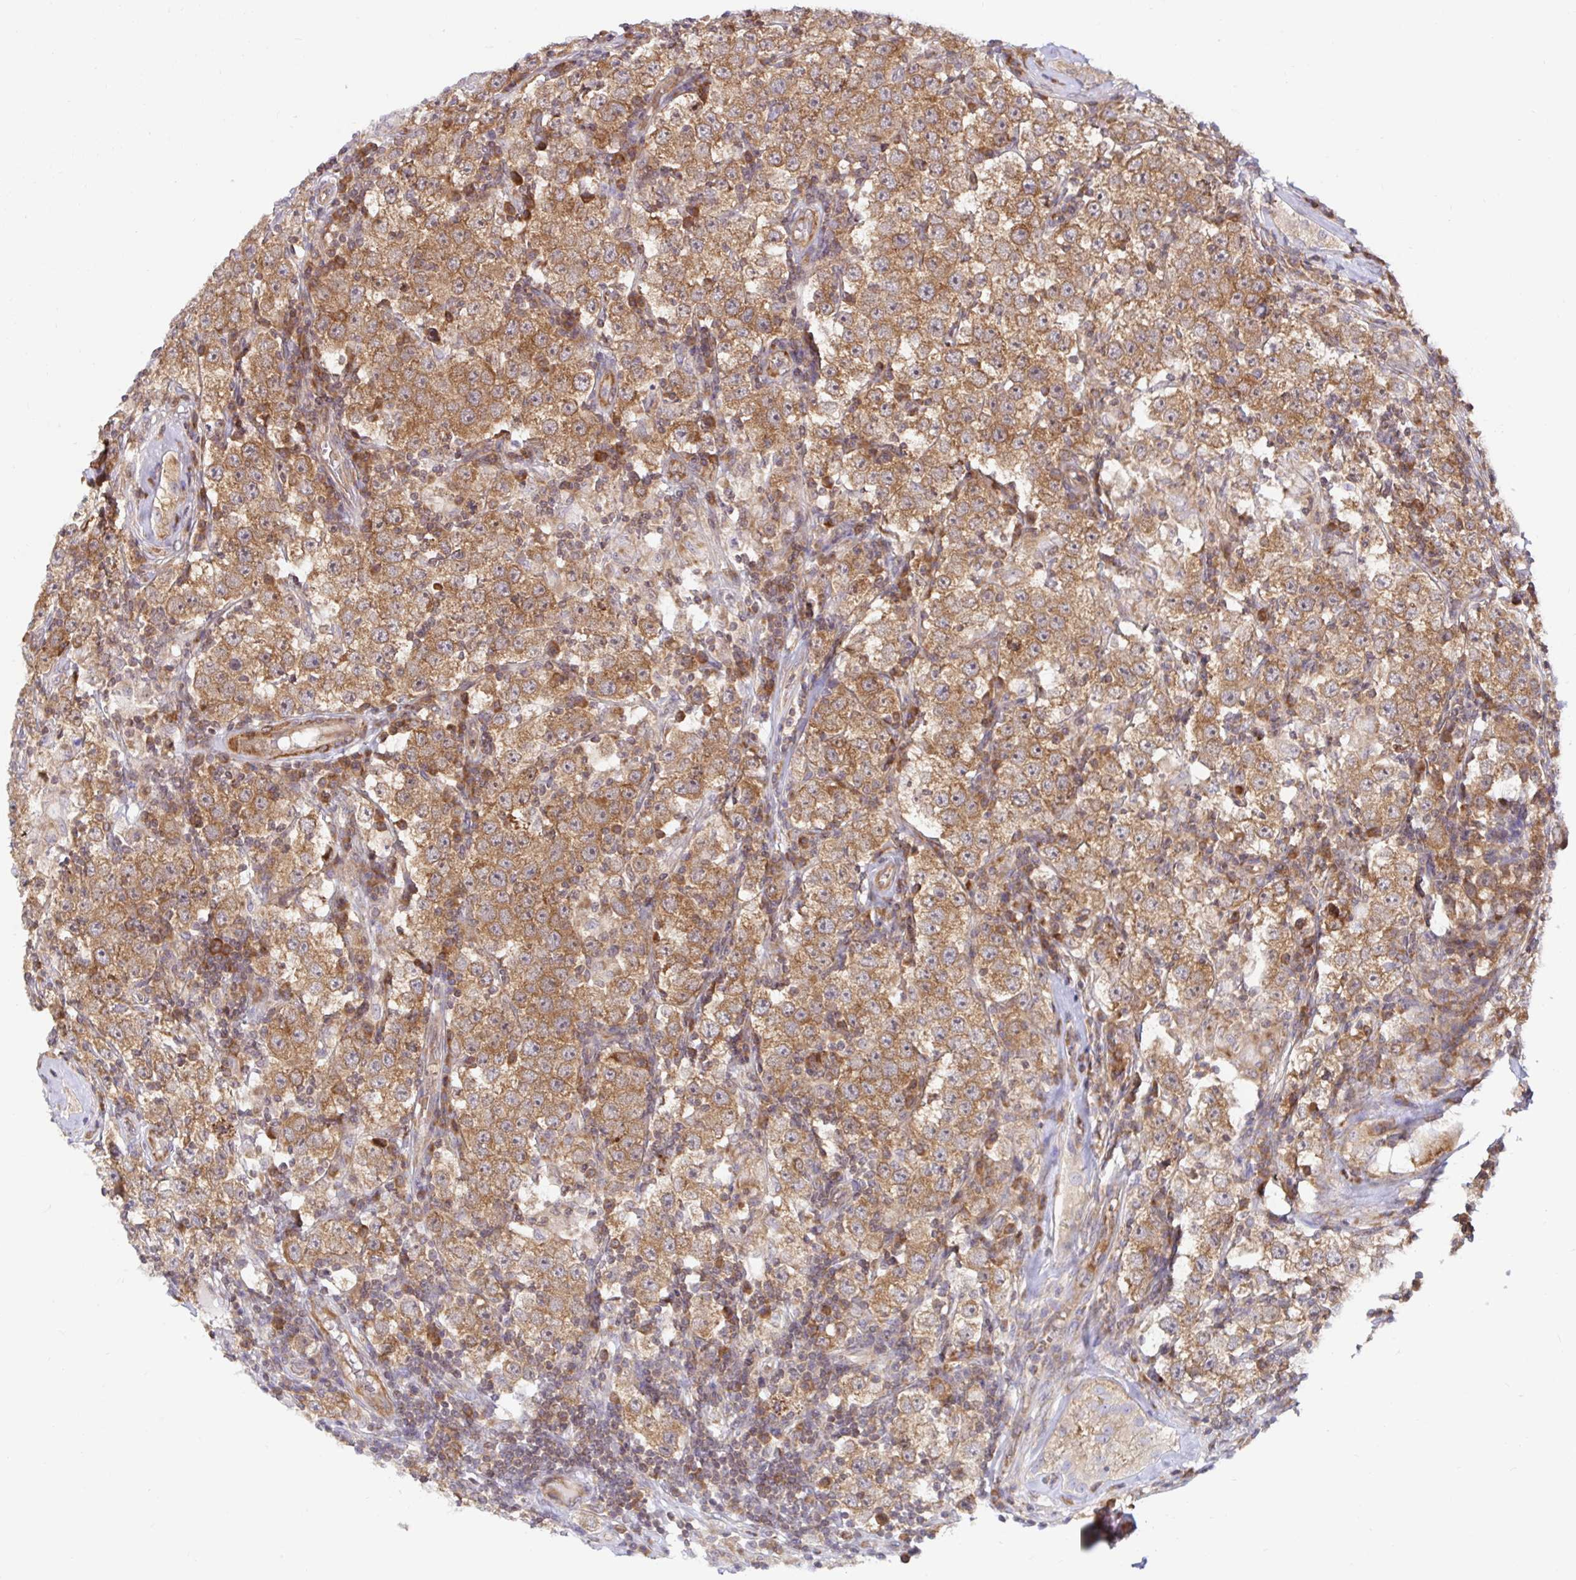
{"staining": {"intensity": "moderate", "quantity": ">75%", "location": "cytoplasmic/membranous"}, "tissue": "urothelial cancer", "cell_type": "Tumor cells", "image_type": "cancer", "snomed": [{"axis": "morphology", "description": "Normal tissue, NOS"}, {"axis": "morphology", "description": "Urothelial carcinoma, High grade"}, {"axis": "morphology", "description": "Seminoma, NOS"}, {"axis": "morphology", "description": "Carcinoma, Embryonal, NOS"}, {"axis": "topography", "description": "Urinary bladder"}, {"axis": "topography", "description": "Testis"}], "caption": "Urothelial carcinoma (high-grade) was stained to show a protein in brown. There is medium levels of moderate cytoplasmic/membranous positivity in approximately >75% of tumor cells.", "gene": "LARP1", "patient": {"sex": "male", "age": 41}}